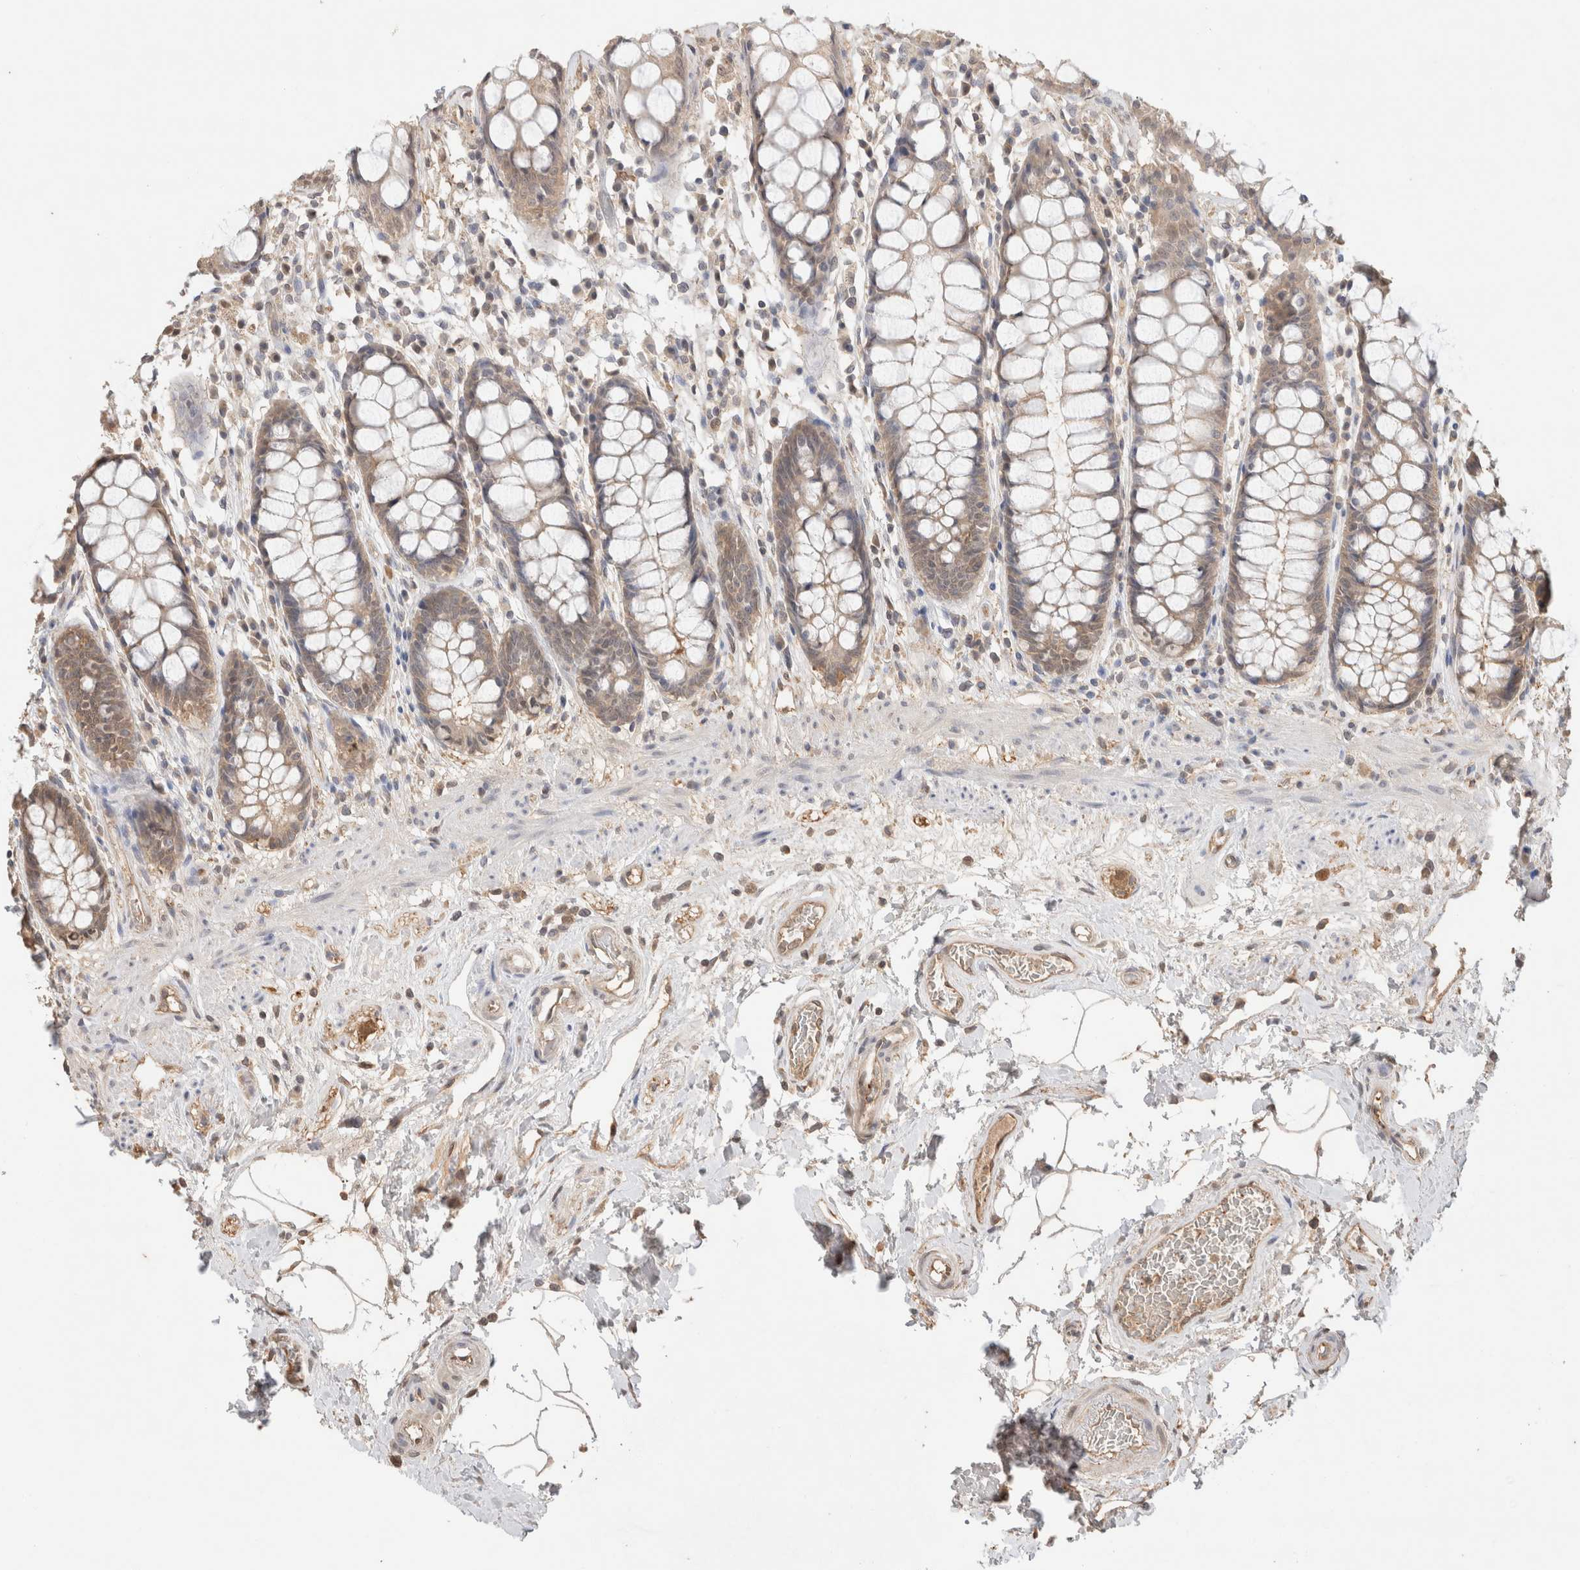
{"staining": {"intensity": "moderate", "quantity": ">75%", "location": "cytoplasmic/membranous"}, "tissue": "rectum", "cell_type": "Glandular cells", "image_type": "normal", "snomed": [{"axis": "morphology", "description": "Normal tissue, NOS"}, {"axis": "topography", "description": "Rectum"}], "caption": "Brown immunohistochemical staining in benign rectum demonstrates moderate cytoplasmic/membranous staining in approximately >75% of glandular cells. (Stains: DAB in brown, nuclei in blue, Microscopy: brightfield microscopy at high magnification).", "gene": "YWHAH", "patient": {"sex": "male", "age": 64}}